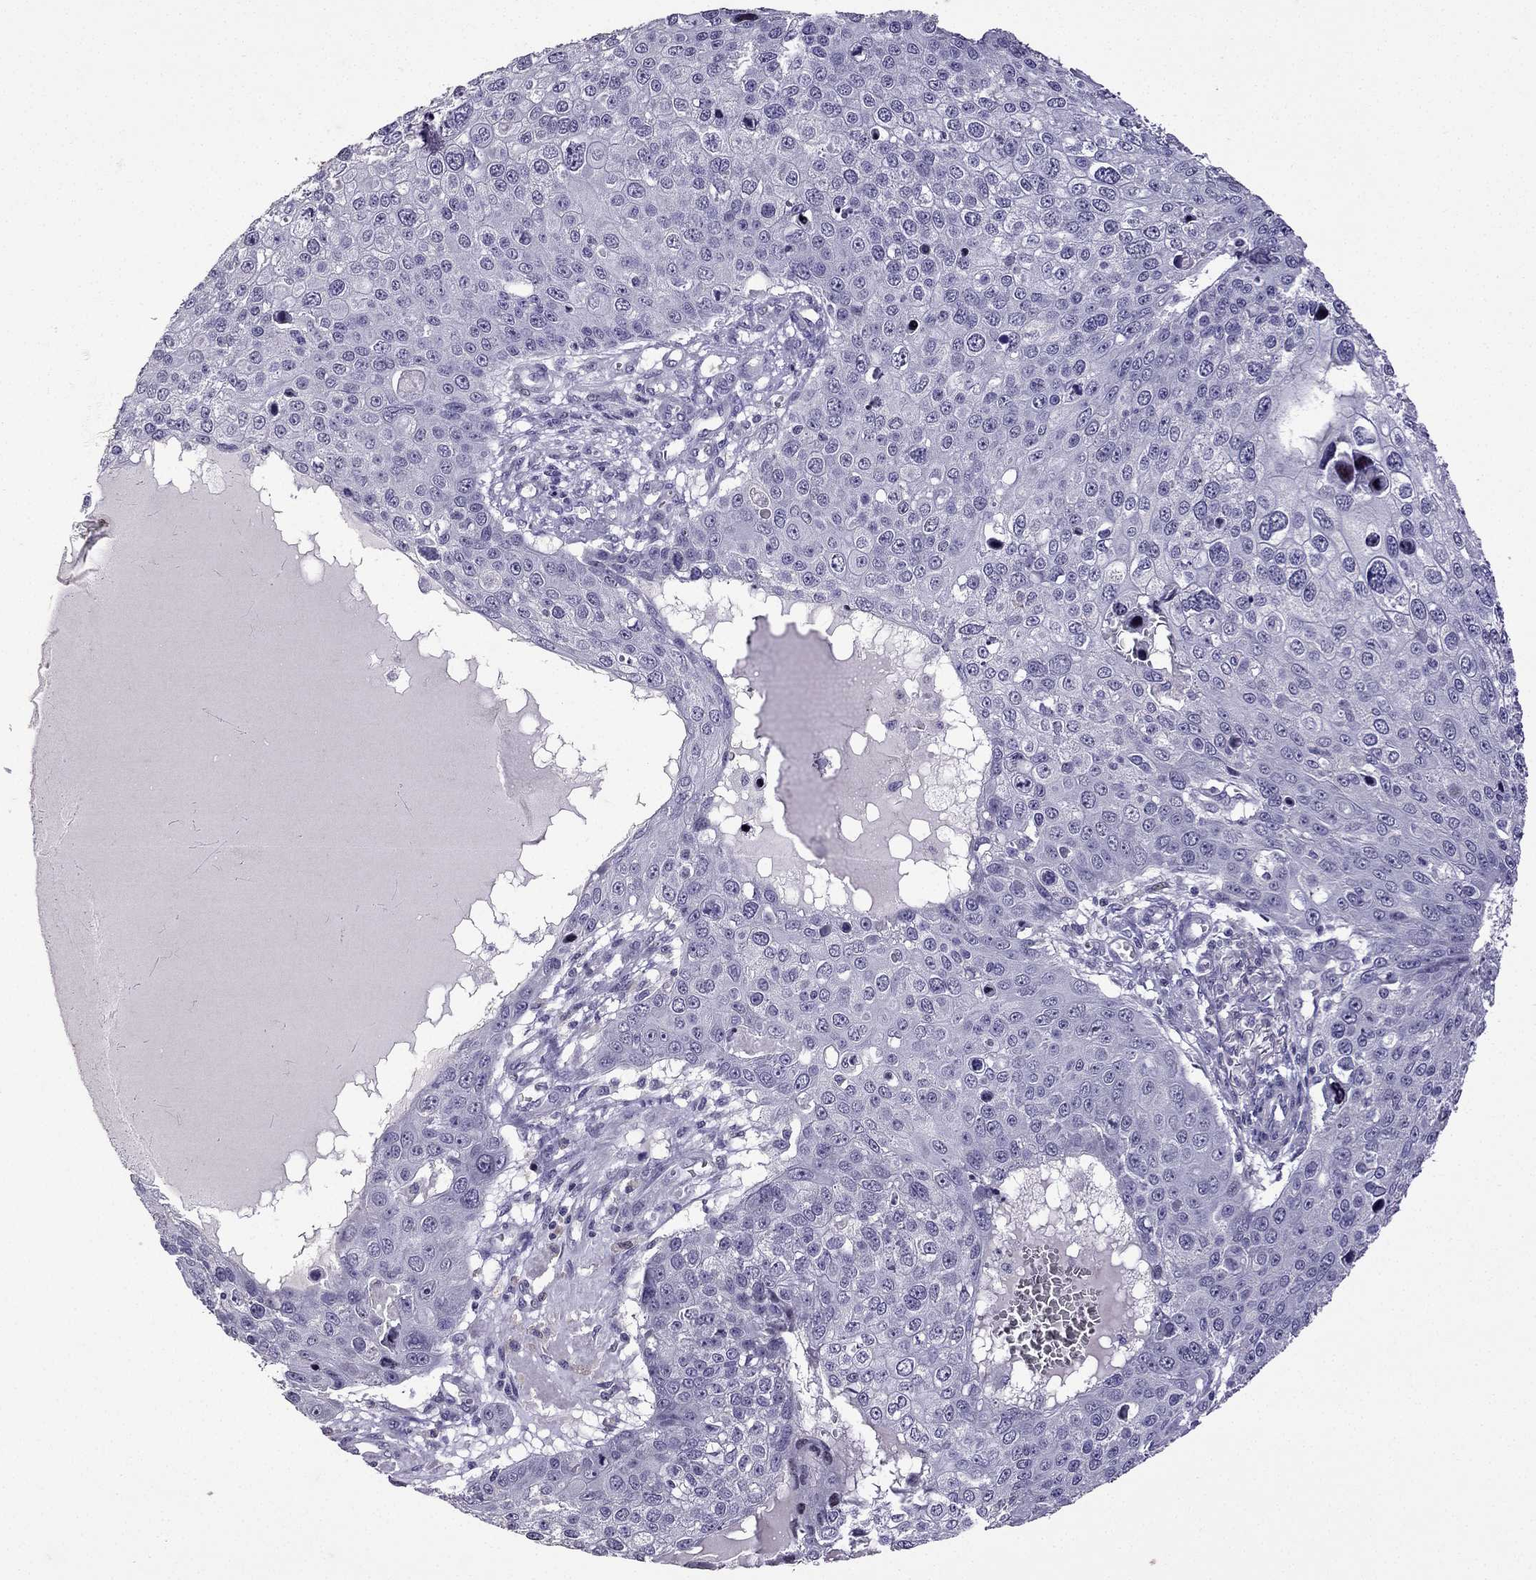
{"staining": {"intensity": "negative", "quantity": "none", "location": "none"}, "tissue": "skin cancer", "cell_type": "Tumor cells", "image_type": "cancer", "snomed": [{"axis": "morphology", "description": "Squamous cell carcinoma, NOS"}, {"axis": "topography", "description": "Skin"}], "caption": "Histopathology image shows no protein expression in tumor cells of skin squamous cell carcinoma tissue.", "gene": "TTN", "patient": {"sex": "male", "age": 71}}